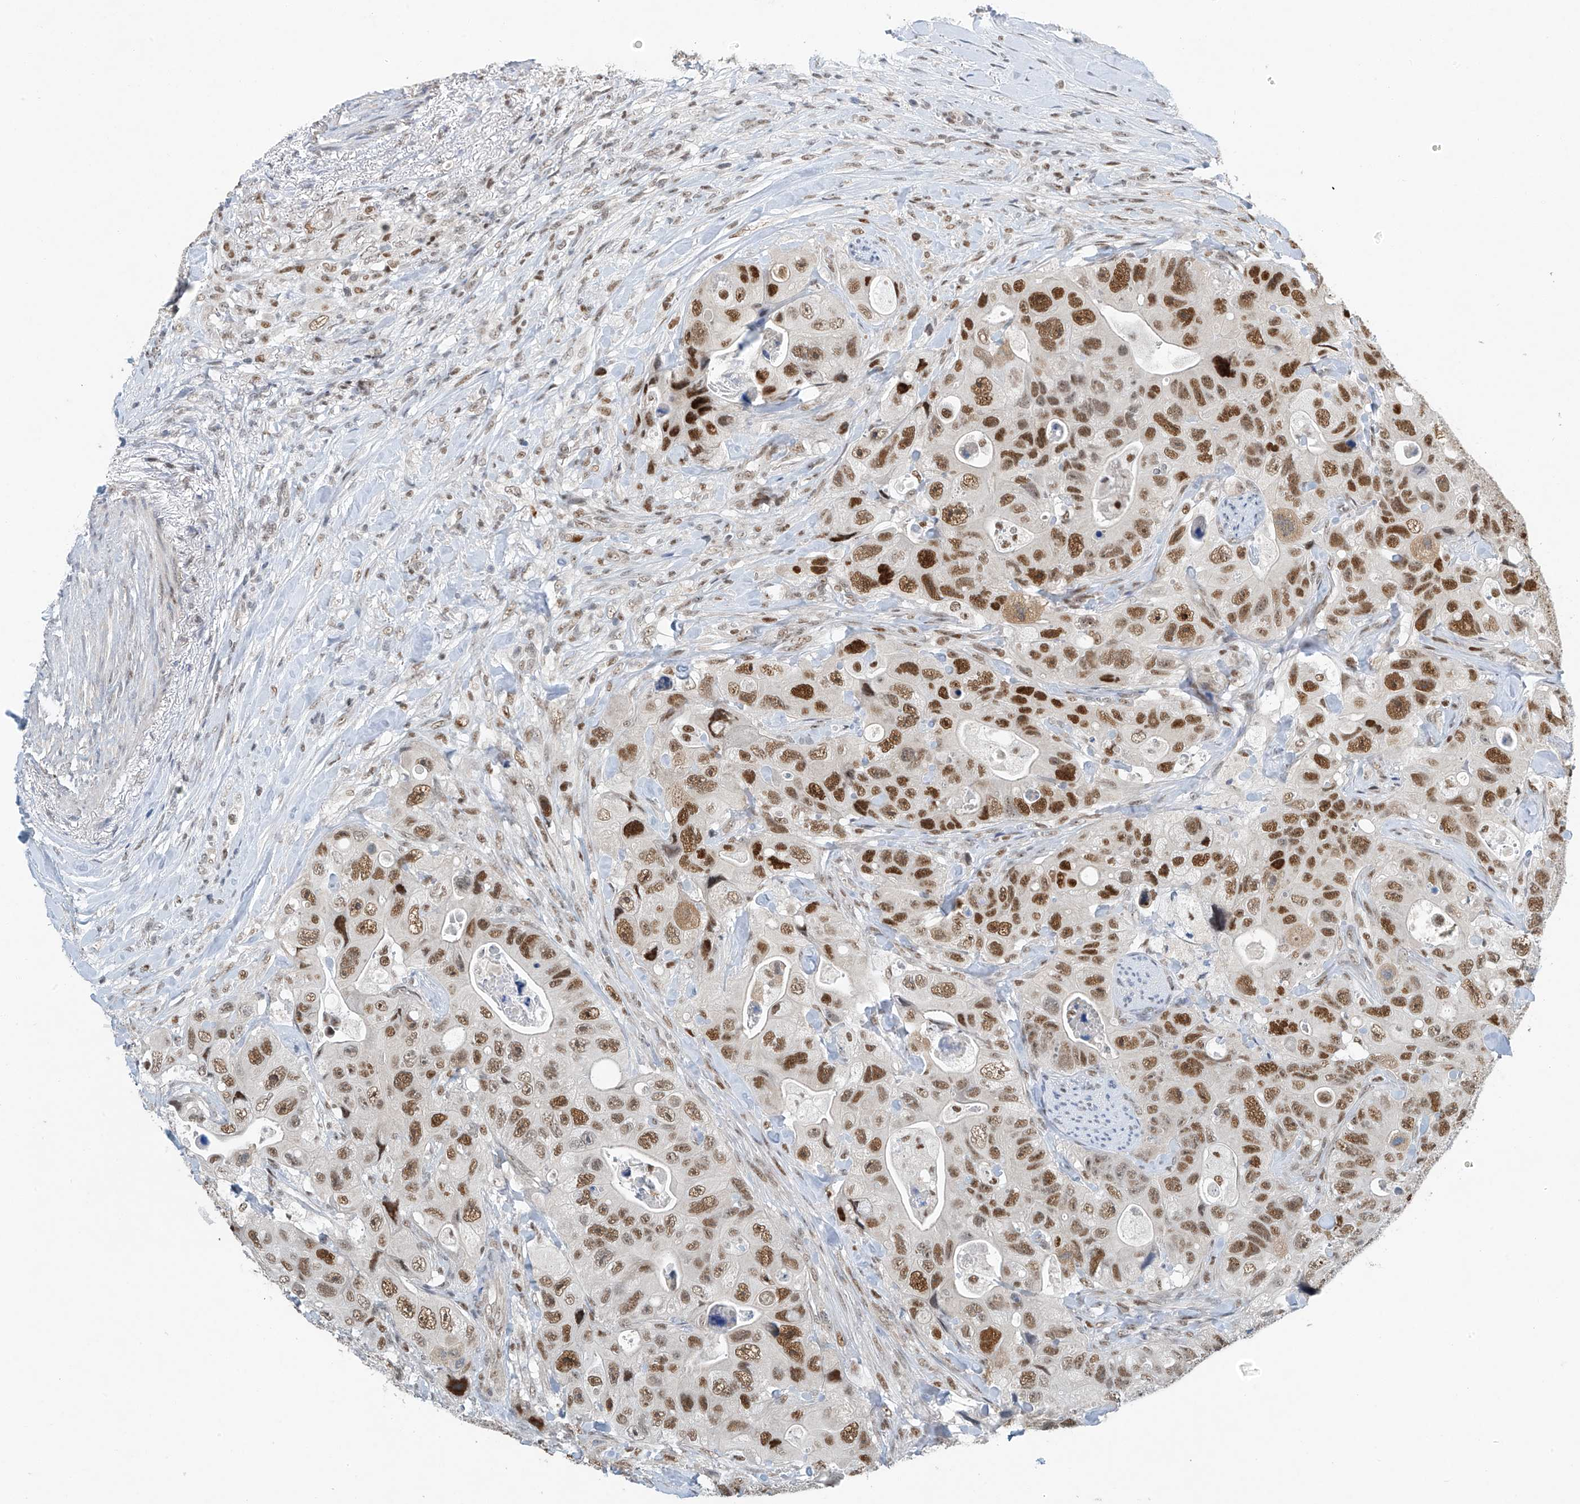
{"staining": {"intensity": "strong", "quantity": "25%-75%", "location": "nuclear"}, "tissue": "colorectal cancer", "cell_type": "Tumor cells", "image_type": "cancer", "snomed": [{"axis": "morphology", "description": "Adenocarcinoma, NOS"}, {"axis": "topography", "description": "Colon"}], "caption": "Immunohistochemistry micrograph of neoplastic tissue: colorectal adenocarcinoma stained using IHC shows high levels of strong protein expression localized specifically in the nuclear of tumor cells, appearing as a nuclear brown color.", "gene": "TAF8", "patient": {"sex": "female", "age": 46}}